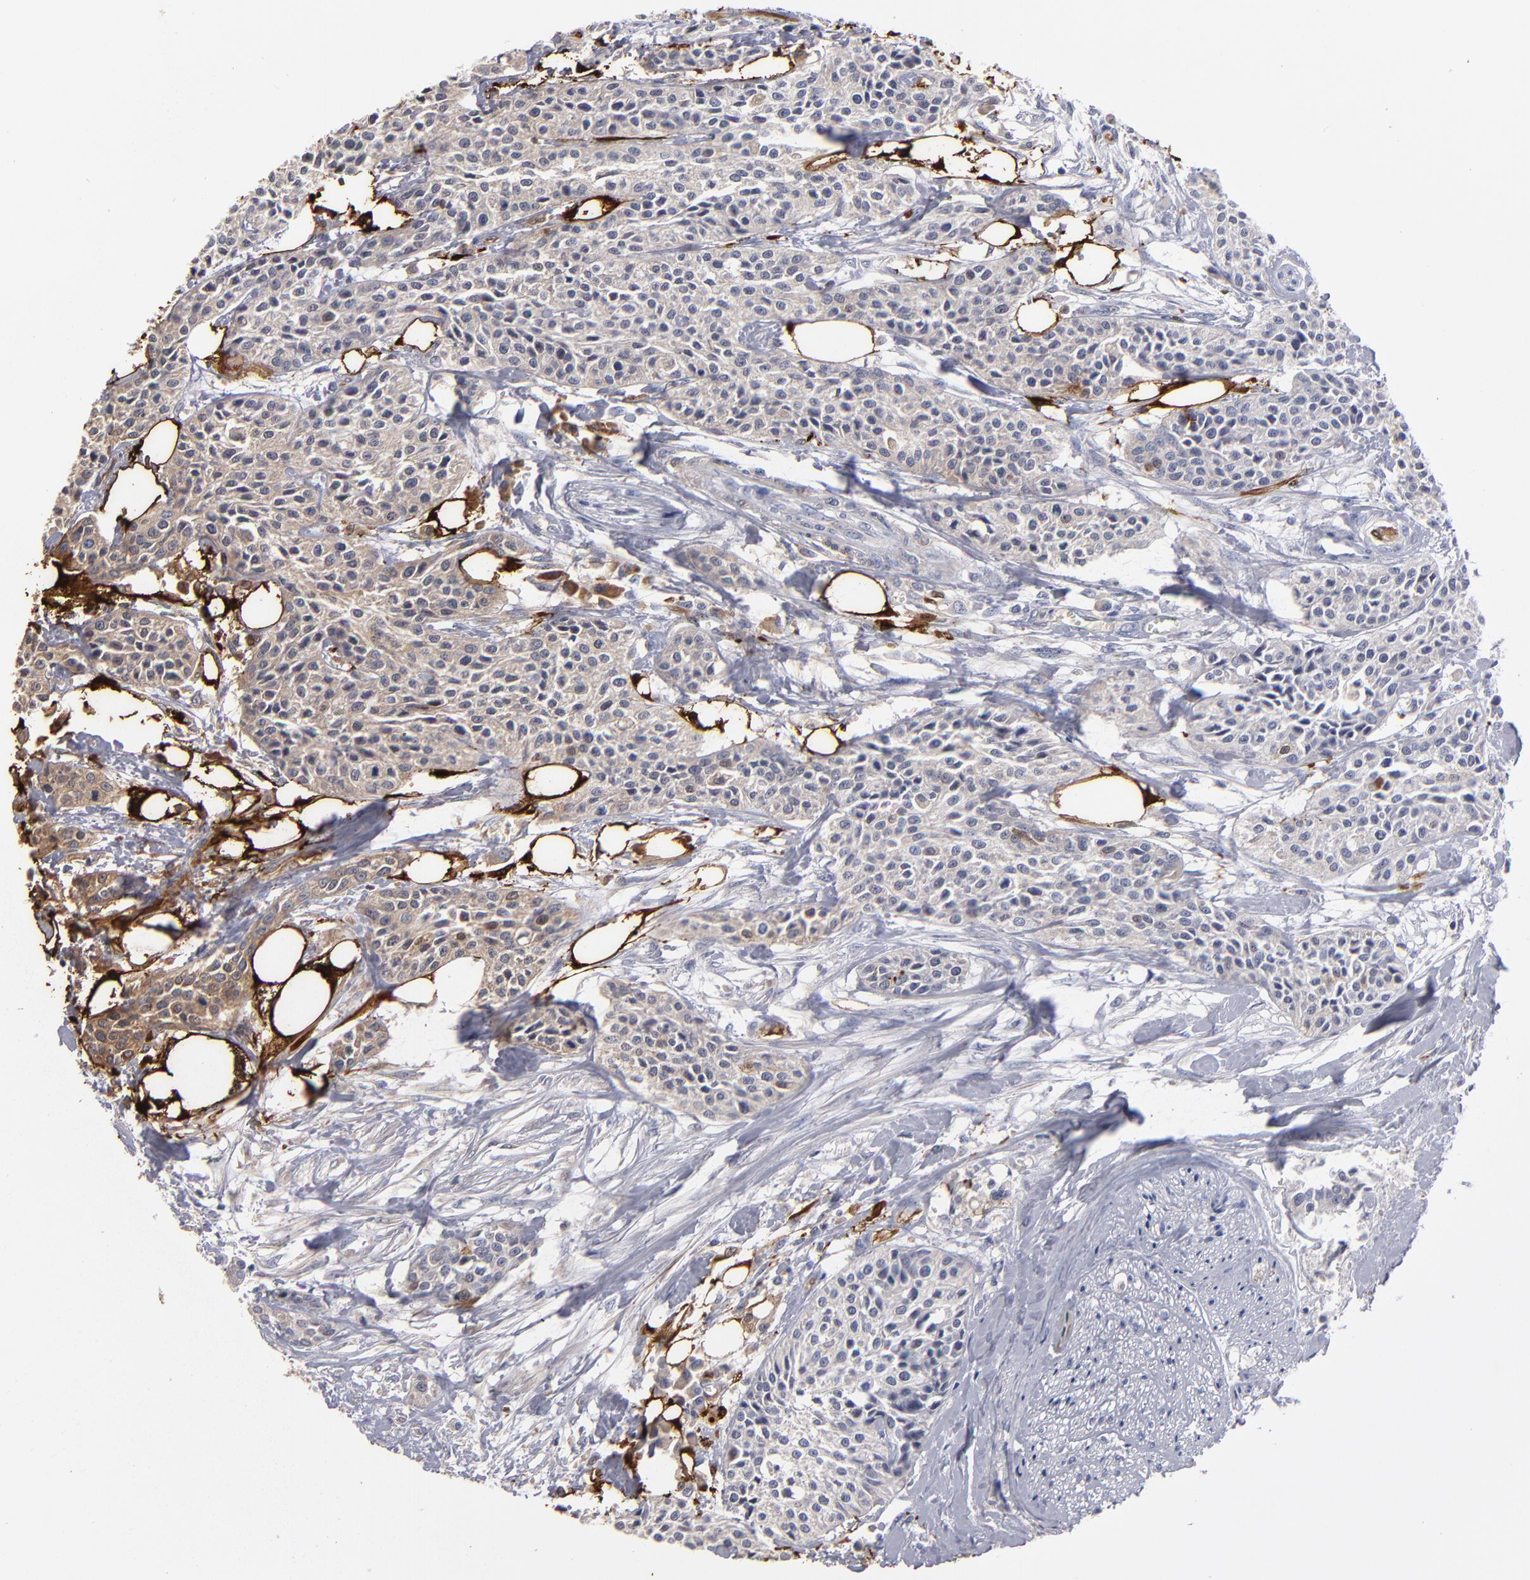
{"staining": {"intensity": "weak", "quantity": "25%-75%", "location": "cytoplasmic/membranous"}, "tissue": "urothelial cancer", "cell_type": "Tumor cells", "image_type": "cancer", "snomed": [{"axis": "morphology", "description": "Urothelial carcinoma, High grade"}, {"axis": "topography", "description": "Urinary bladder"}], "caption": "This micrograph demonstrates urothelial cancer stained with immunohistochemistry (IHC) to label a protein in brown. The cytoplasmic/membranous of tumor cells show weak positivity for the protein. Nuclei are counter-stained blue.", "gene": "FABP4", "patient": {"sex": "male", "age": 56}}